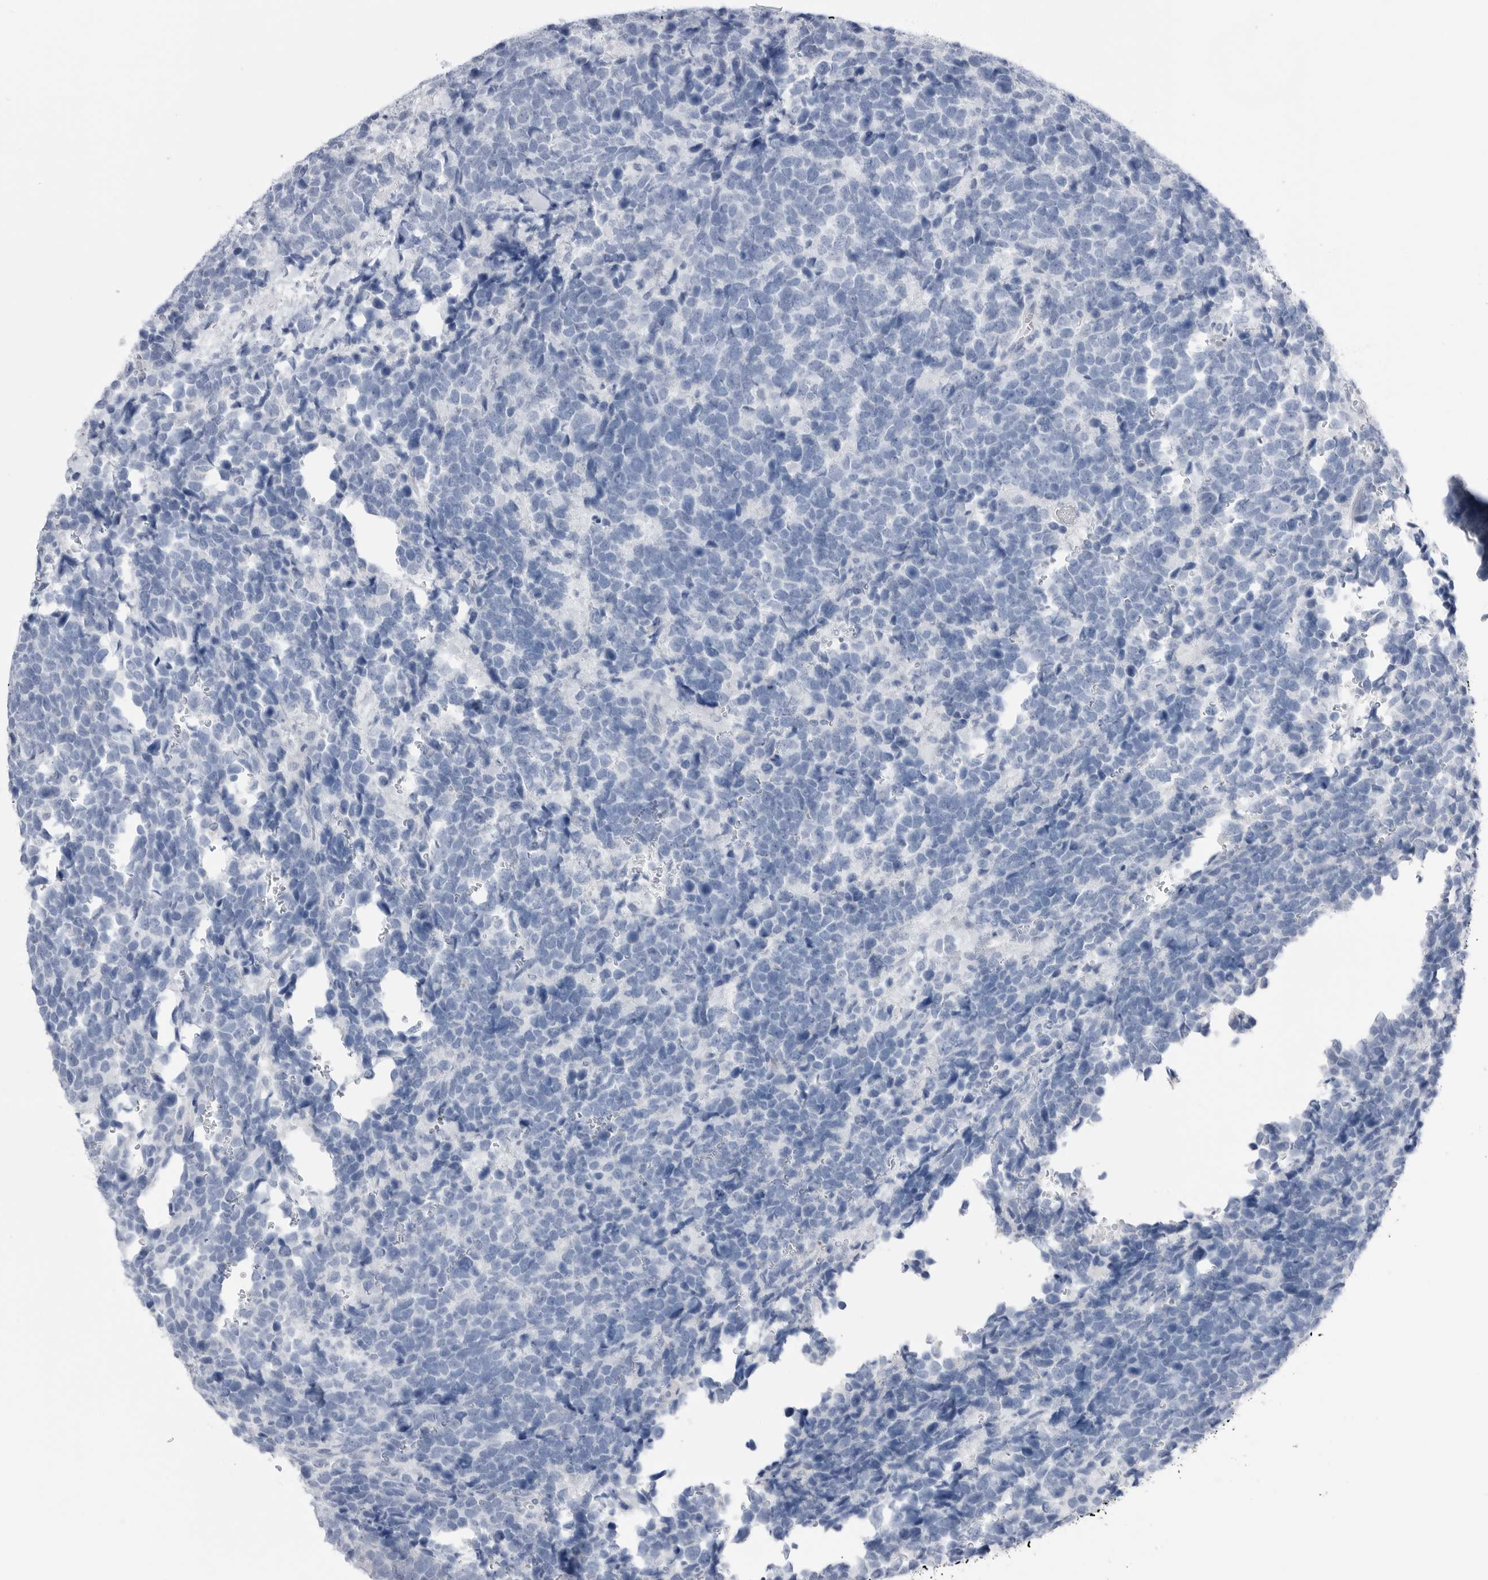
{"staining": {"intensity": "negative", "quantity": "none", "location": "none"}, "tissue": "urothelial cancer", "cell_type": "Tumor cells", "image_type": "cancer", "snomed": [{"axis": "morphology", "description": "Urothelial carcinoma, High grade"}, {"axis": "topography", "description": "Urinary bladder"}], "caption": "Immunohistochemical staining of high-grade urothelial carcinoma reveals no significant positivity in tumor cells.", "gene": "ABHD12", "patient": {"sex": "female", "age": 82}}